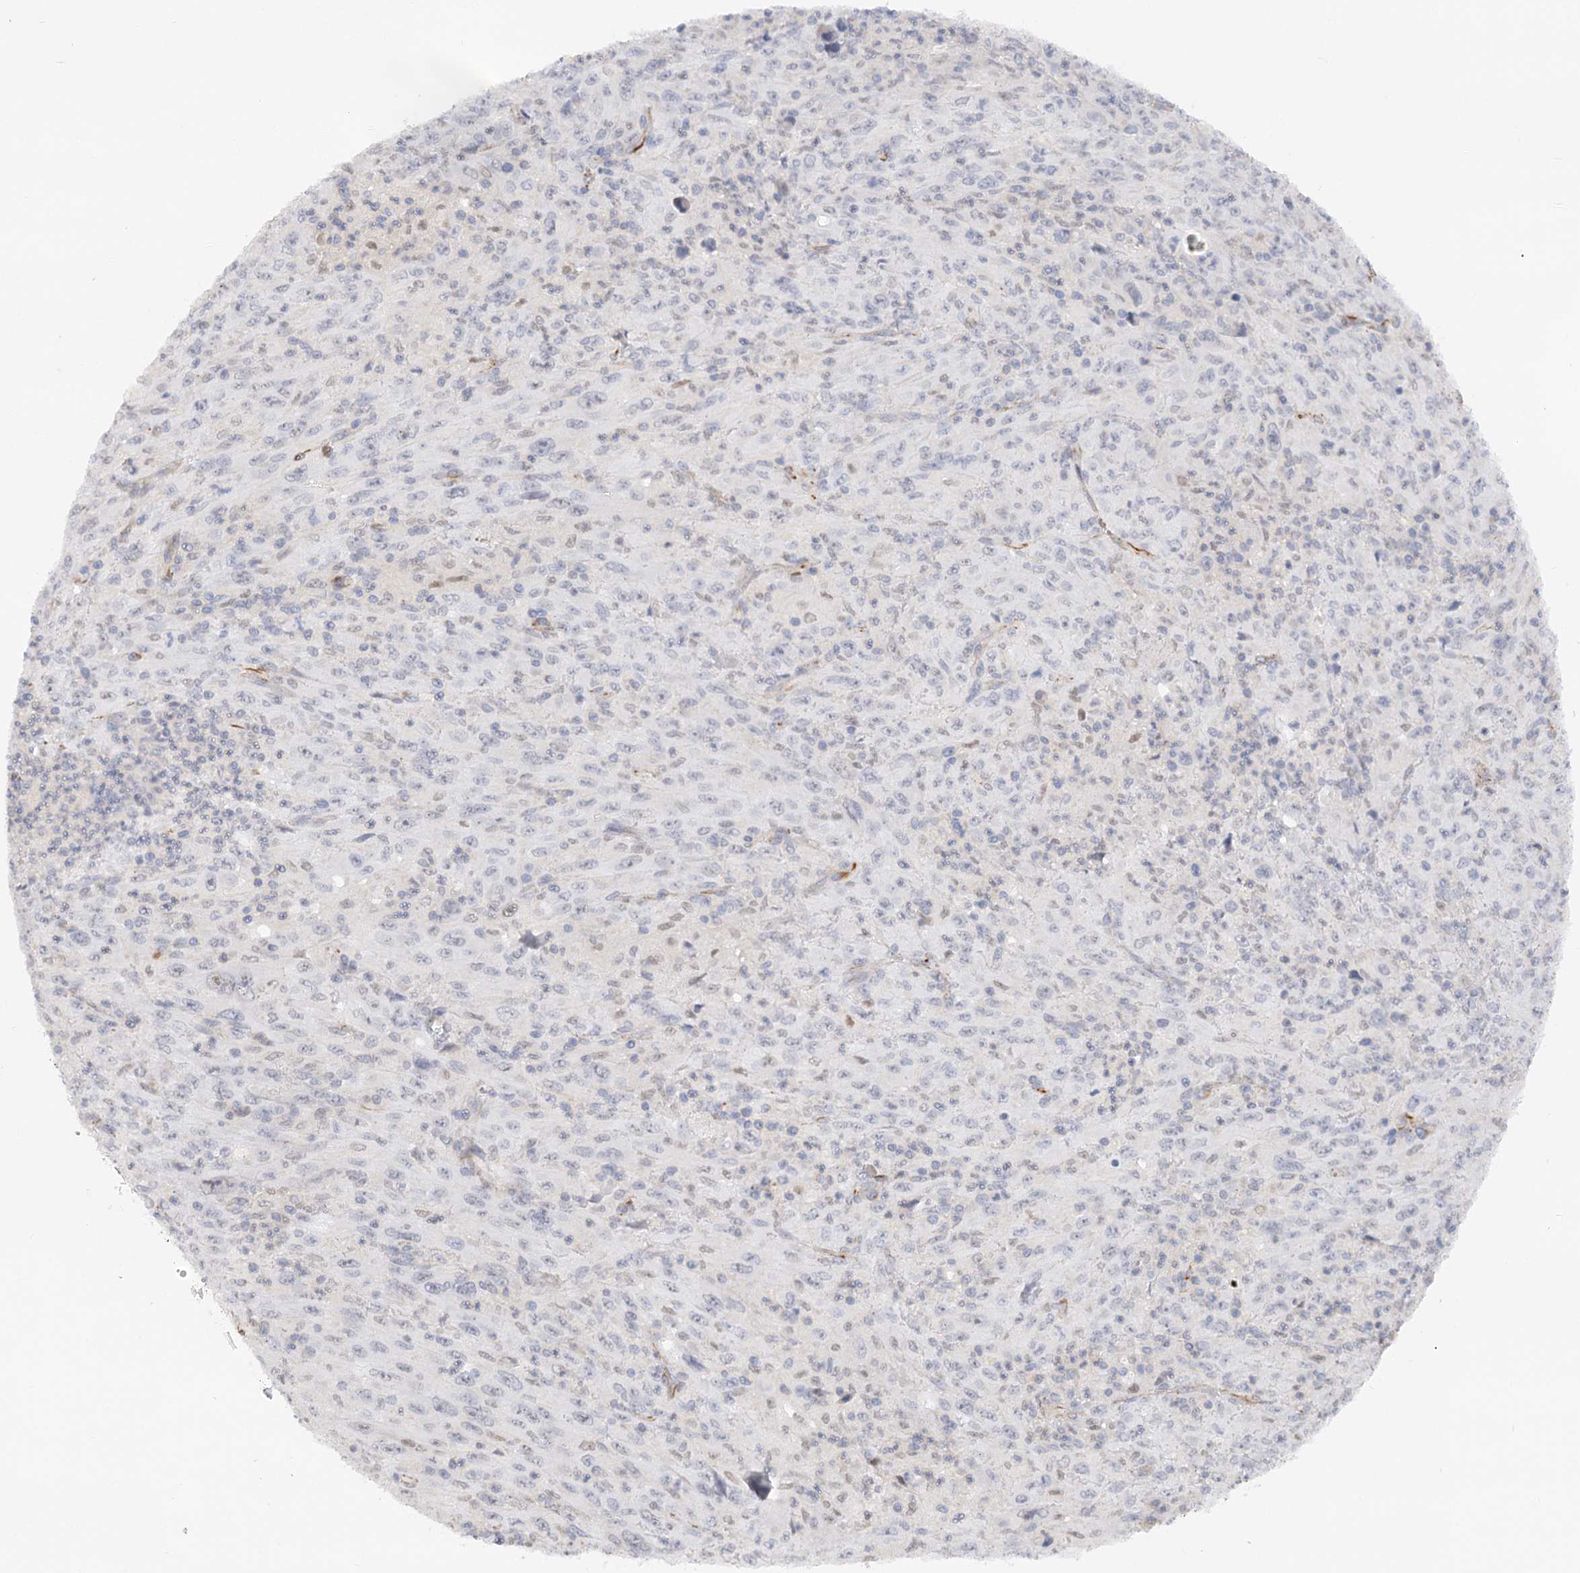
{"staining": {"intensity": "negative", "quantity": "none", "location": "none"}, "tissue": "melanoma", "cell_type": "Tumor cells", "image_type": "cancer", "snomed": [{"axis": "morphology", "description": "Malignant melanoma, Metastatic site"}, {"axis": "topography", "description": "Skin"}], "caption": "Melanoma stained for a protein using immunohistochemistry (IHC) shows no positivity tumor cells.", "gene": "NELL2", "patient": {"sex": "female", "age": 56}}